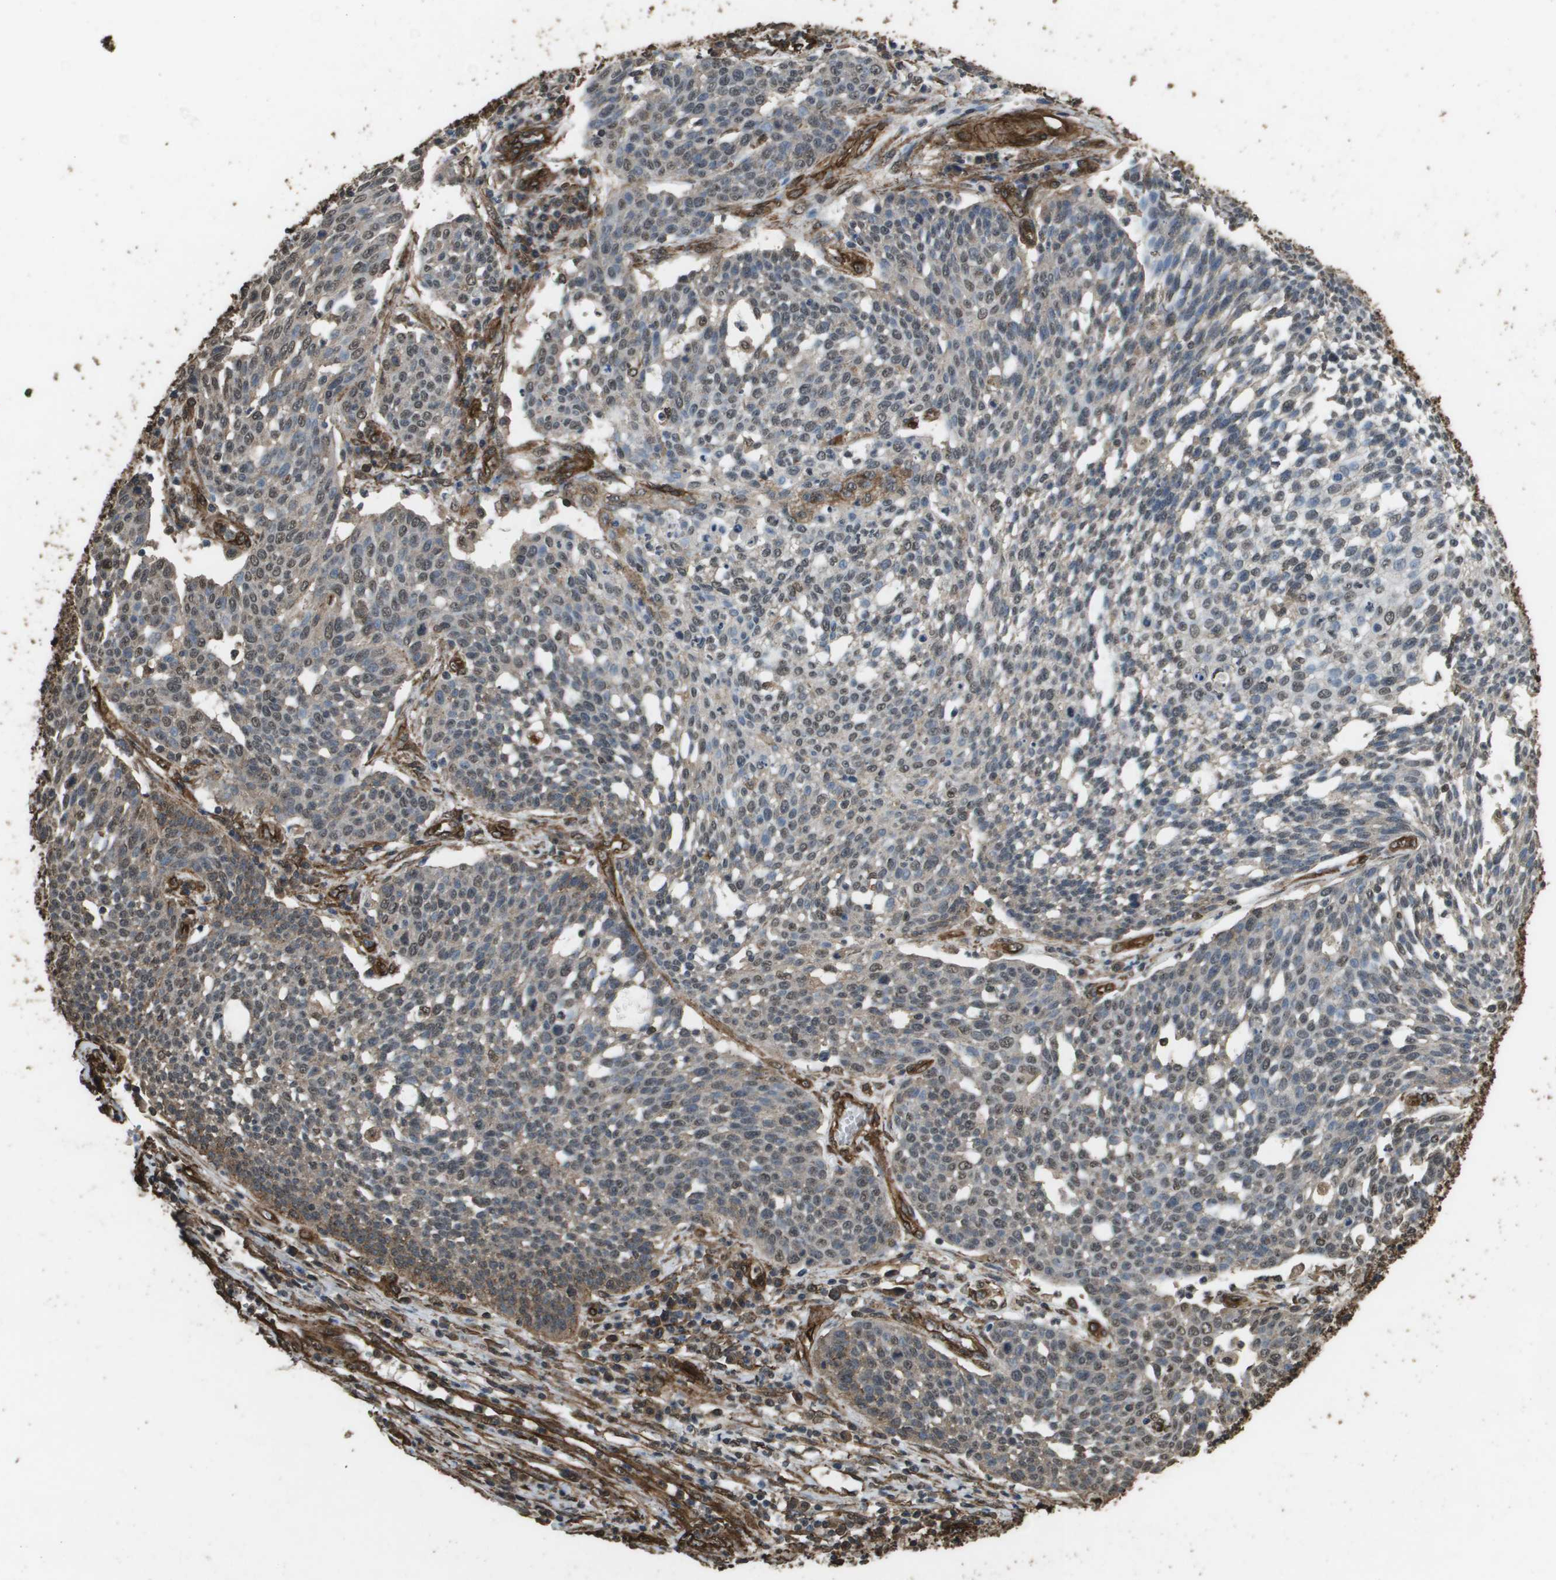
{"staining": {"intensity": "moderate", "quantity": ">75%", "location": "cytoplasmic/membranous,nuclear"}, "tissue": "cervical cancer", "cell_type": "Tumor cells", "image_type": "cancer", "snomed": [{"axis": "morphology", "description": "Squamous cell carcinoma, NOS"}, {"axis": "topography", "description": "Cervix"}], "caption": "A photomicrograph of human squamous cell carcinoma (cervical) stained for a protein shows moderate cytoplasmic/membranous and nuclear brown staining in tumor cells.", "gene": "AAMP", "patient": {"sex": "female", "age": 34}}